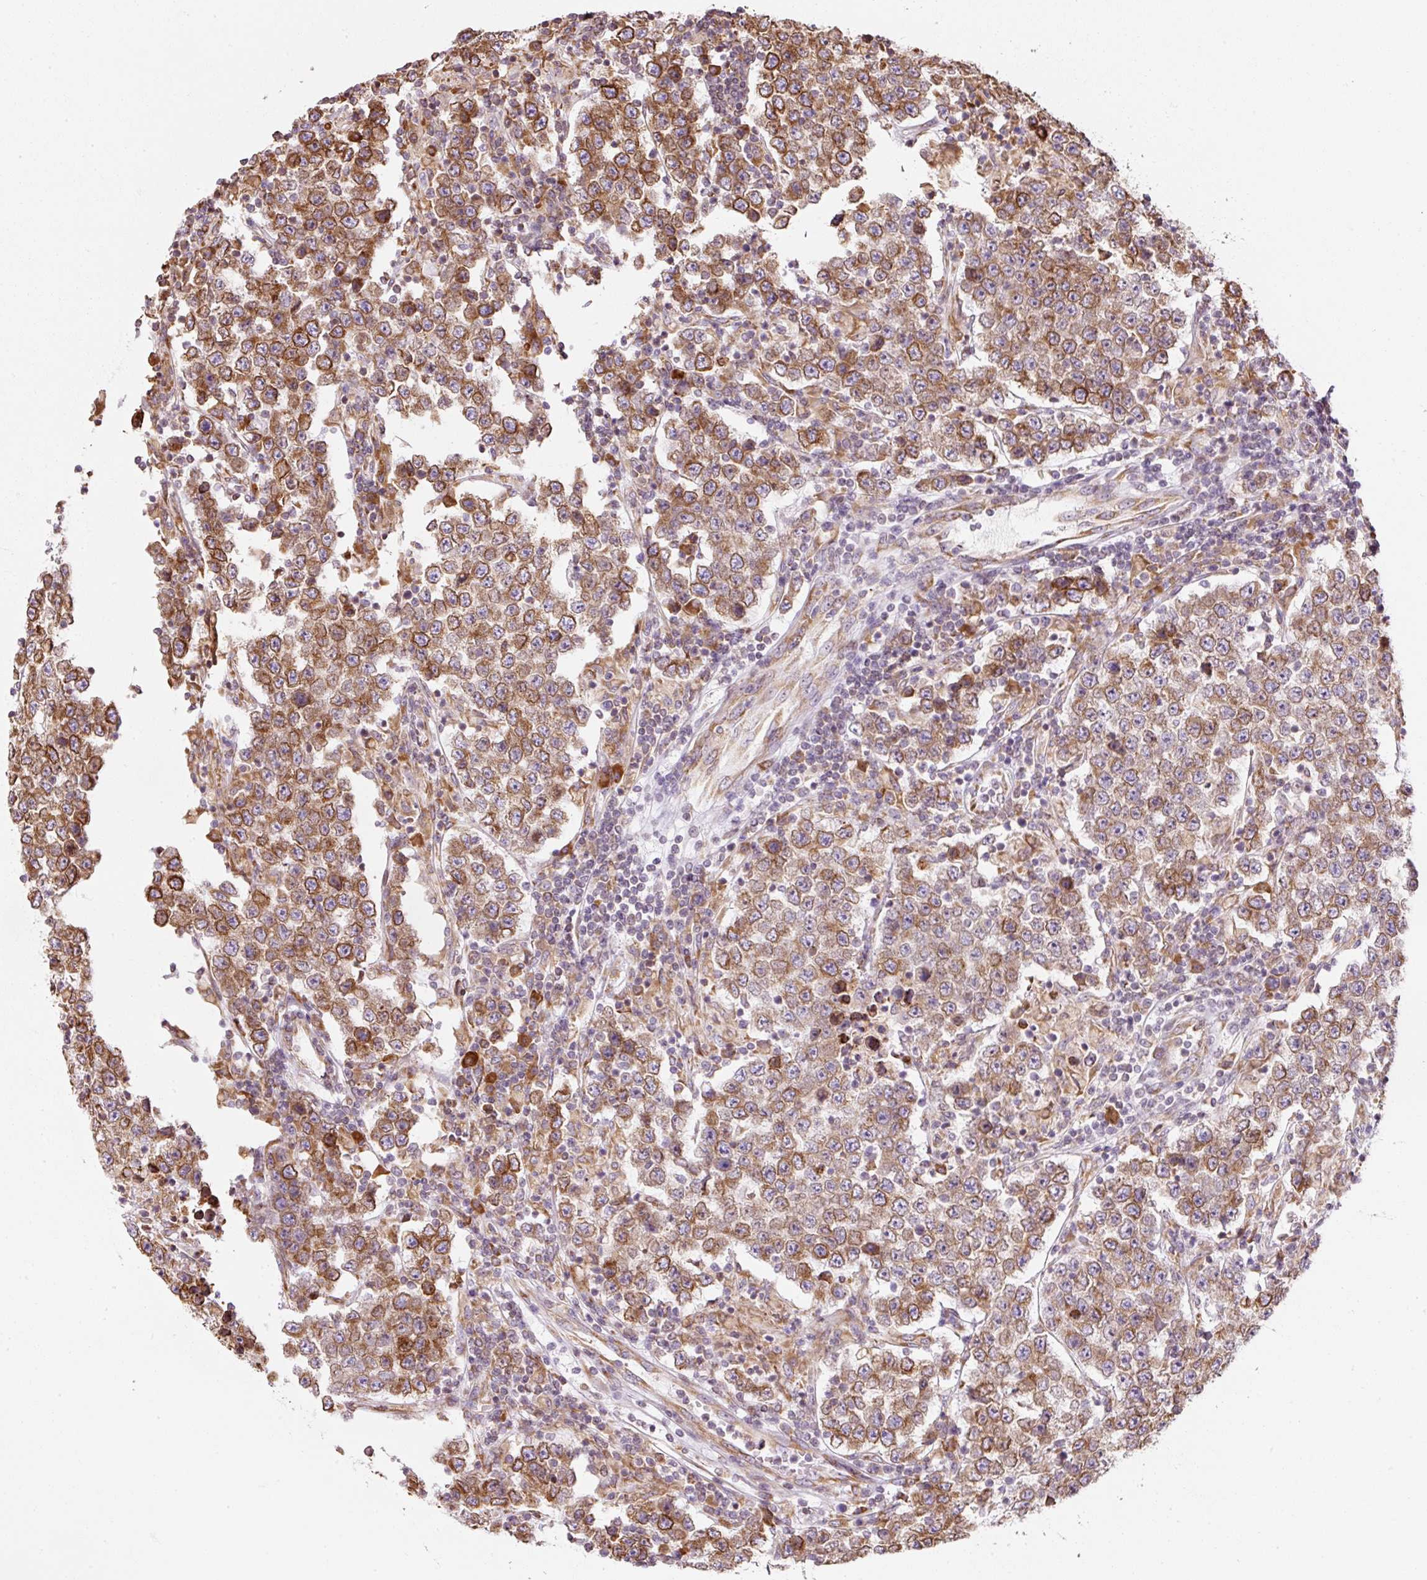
{"staining": {"intensity": "strong", "quantity": ">75%", "location": "cytoplasmic/membranous"}, "tissue": "testis cancer", "cell_type": "Tumor cells", "image_type": "cancer", "snomed": [{"axis": "morphology", "description": "Normal tissue, NOS"}, {"axis": "morphology", "description": "Urothelial carcinoma, High grade"}, {"axis": "morphology", "description": "Seminoma, NOS"}, {"axis": "morphology", "description": "Carcinoma, Embryonal, NOS"}, {"axis": "topography", "description": "Urinary bladder"}, {"axis": "topography", "description": "Testis"}], "caption": "A micrograph showing strong cytoplasmic/membranous expression in approximately >75% of tumor cells in high-grade urothelial carcinoma (testis), as visualized by brown immunohistochemical staining.", "gene": "PRKCSH", "patient": {"sex": "male", "age": 41}}